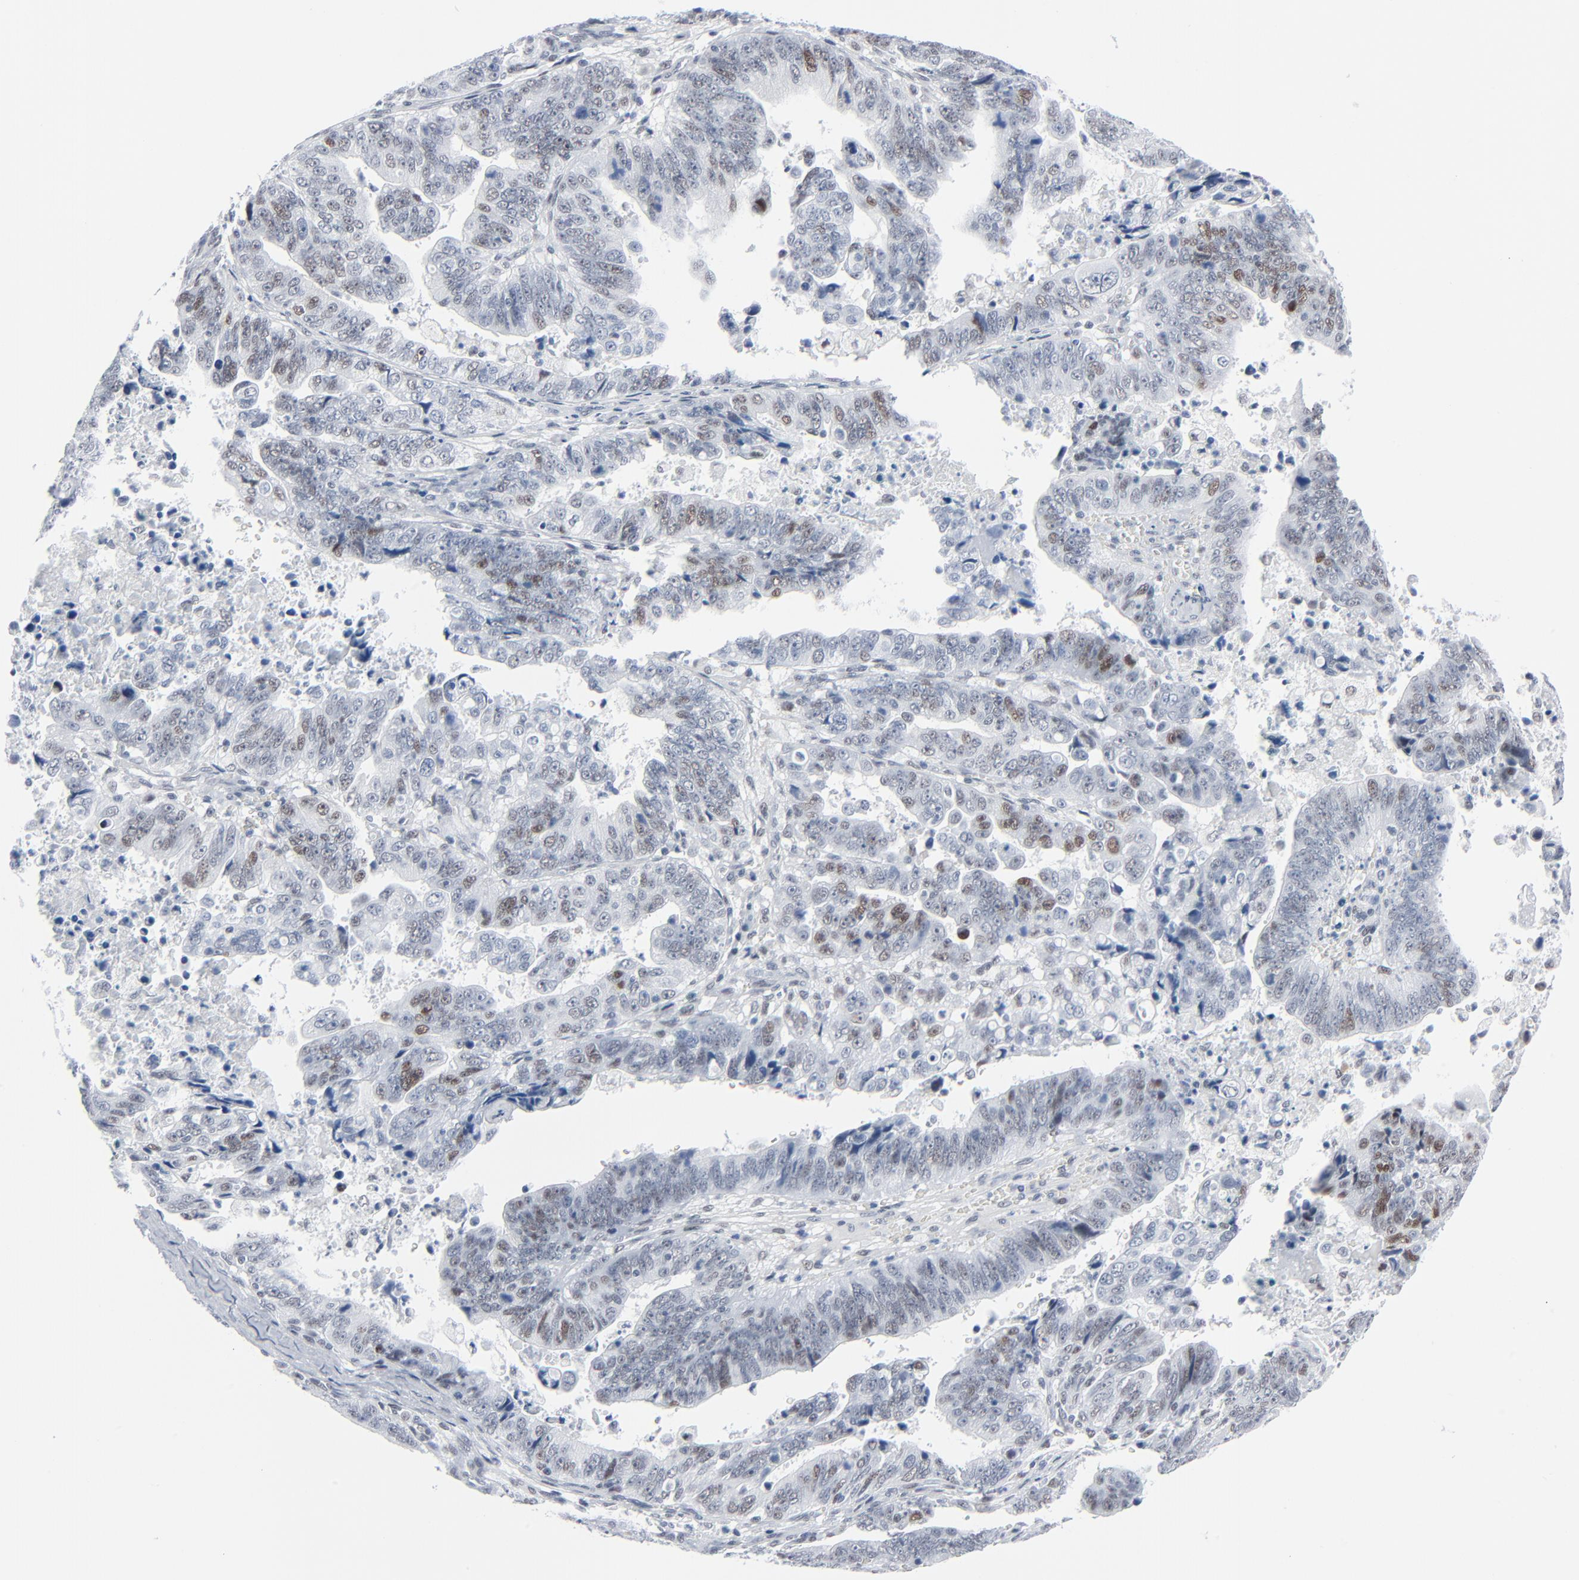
{"staining": {"intensity": "weak", "quantity": "25%-75%", "location": "nuclear"}, "tissue": "stomach cancer", "cell_type": "Tumor cells", "image_type": "cancer", "snomed": [{"axis": "morphology", "description": "Adenocarcinoma, NOS"}, {"axis": "topography", "description": "Stomach, upper"}], "caption": "Immunohistochemical staining of stomach adenocarcinoma demonstrates weak nuclear protein expression in about 25%-75% of tumor cells. (DAB IHC with brightfield microscopy, high magnification).", "gene": "SIRT1", "patient": {"sex": "female", "age": 50}}